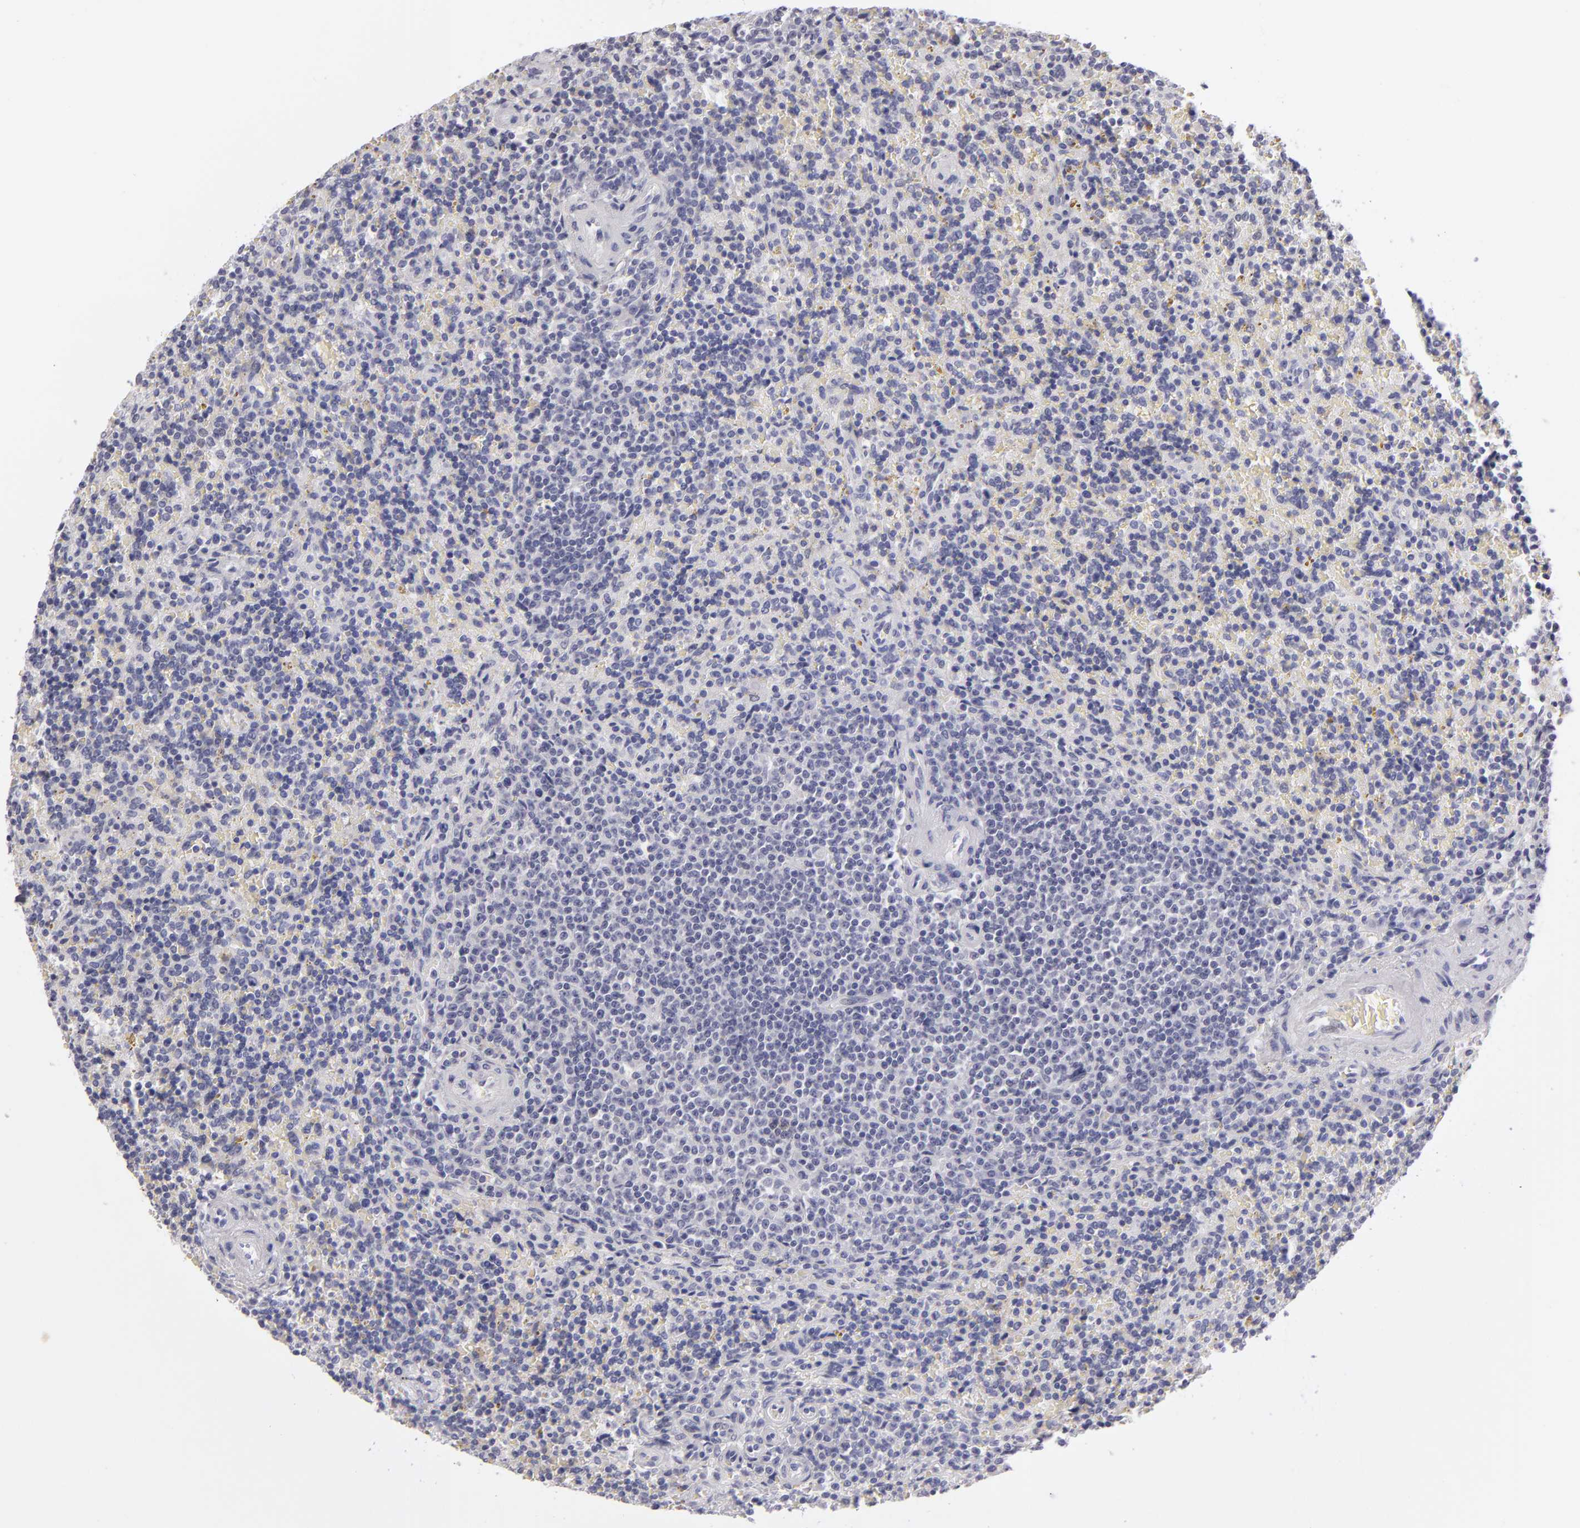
{"staining": {"intensity": "negative", "quantity": "none", "location": "none"}, "tissue": "lymphoma", "cell_type": "Tumor cells", "image_type": "cancer", "snomed": [{"axis": "morphology", "description": "Malignant lymphoma, non-Hodgkin's type, Low grade"}, {"axis": "topography", "description": "Spleen"}], "caption": "Human lymphoma stained for a protein using immunohistochemistry reveals no staining in tumor cells.", "gene": "TNNC1", "patient": {"sex": "male", "age": 67}}